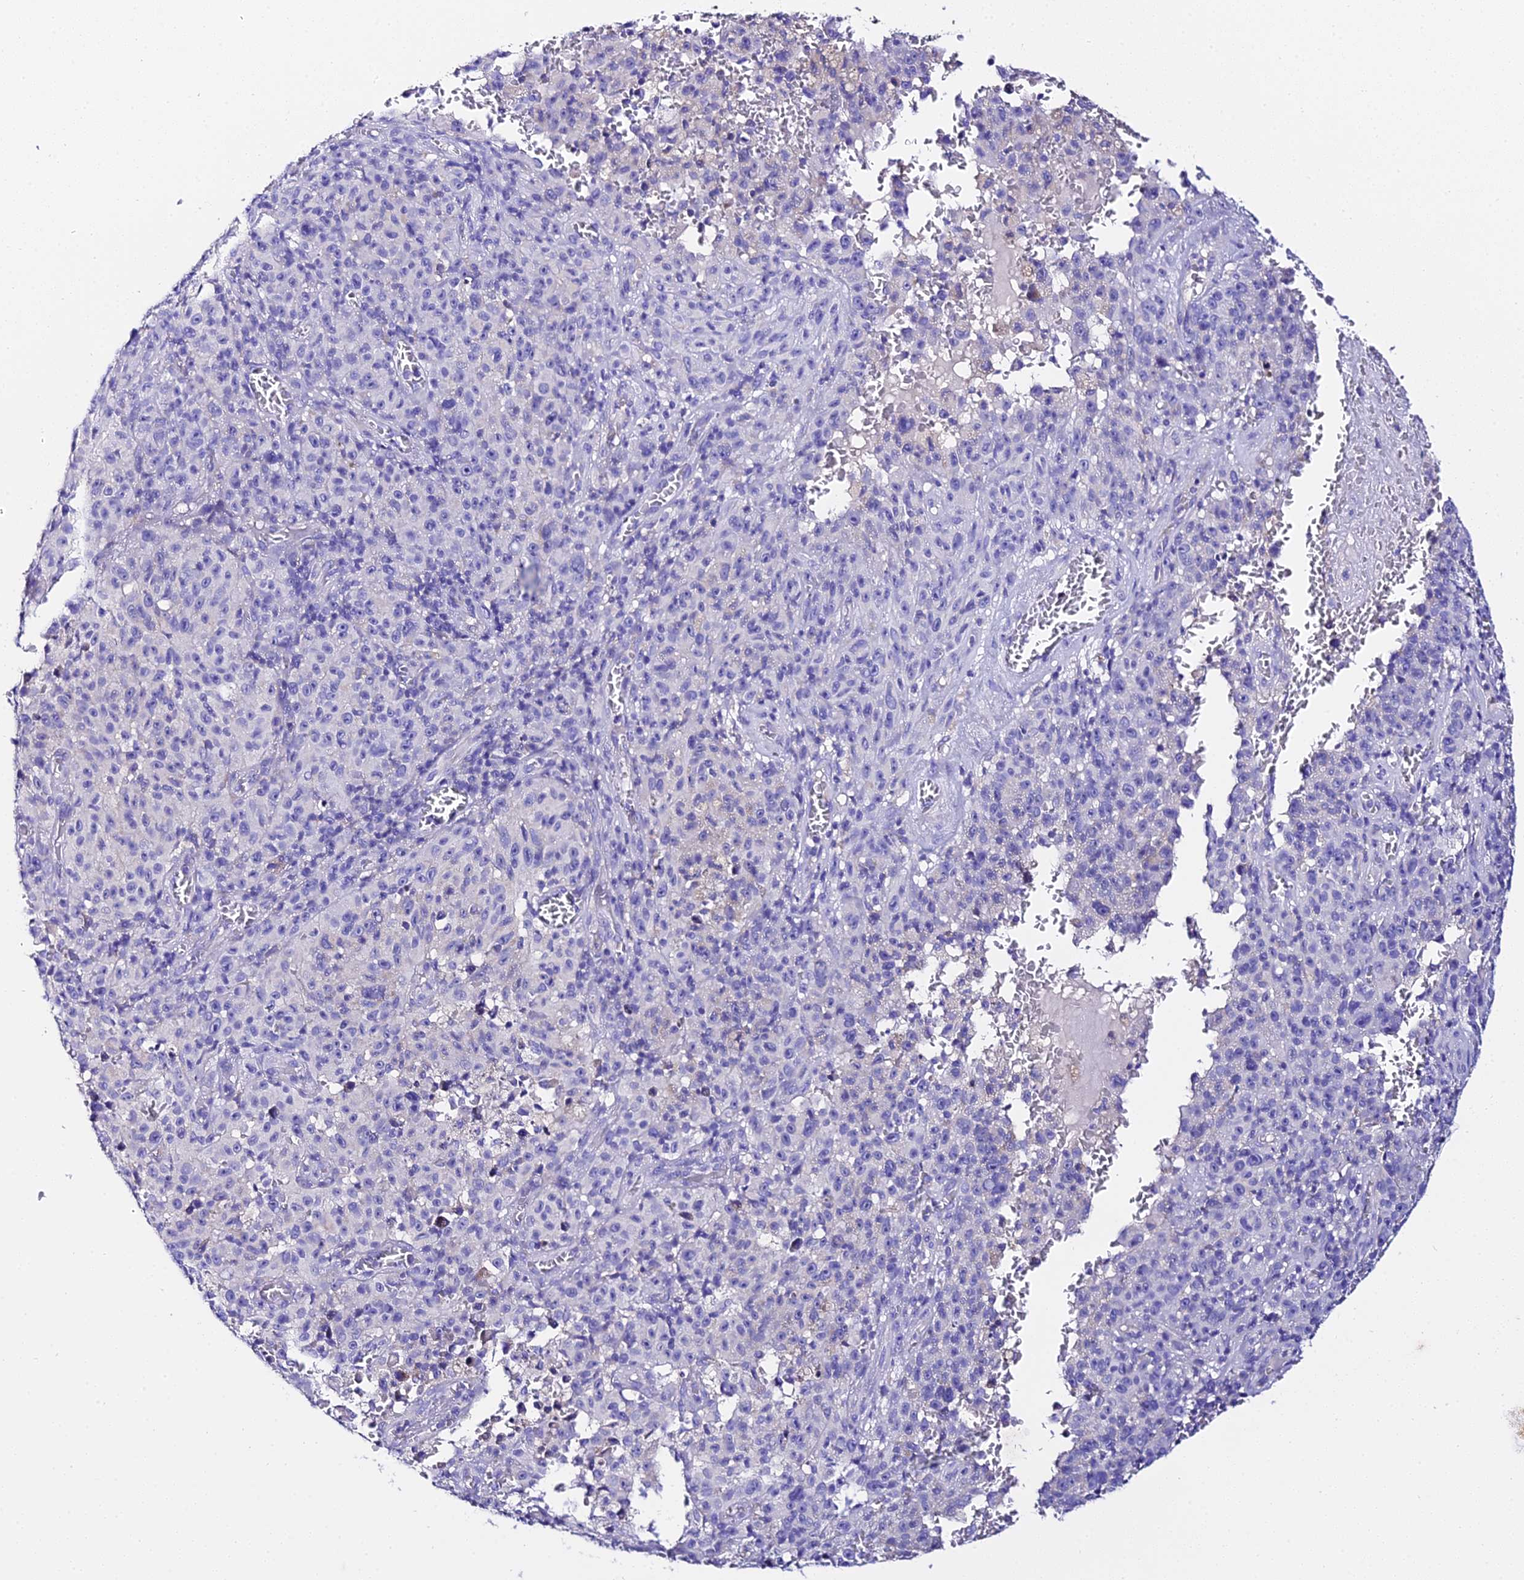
{"staining": {"intensity": "negative", "quantity": "none", "location": "none"}, "tissue": "melanoma", "cell_type": "Tumor cells", "image_type": "cancer", "snomed": [{"axis": "morphology", "description": "Malignant melanoma, NOS"}, {"axis": "topography", "description": "Skin"}], "caption": "DAB immunohistochemical staining of malignant melanoma displays no significant staining in tumor cells. (DAB (3,3'-diaminobenzidine) immunohistochemistry visualized using brightfield microscopy, high magnification).", "gene": "TMEM117", "patient": {"sex": "female", "age": 82}}